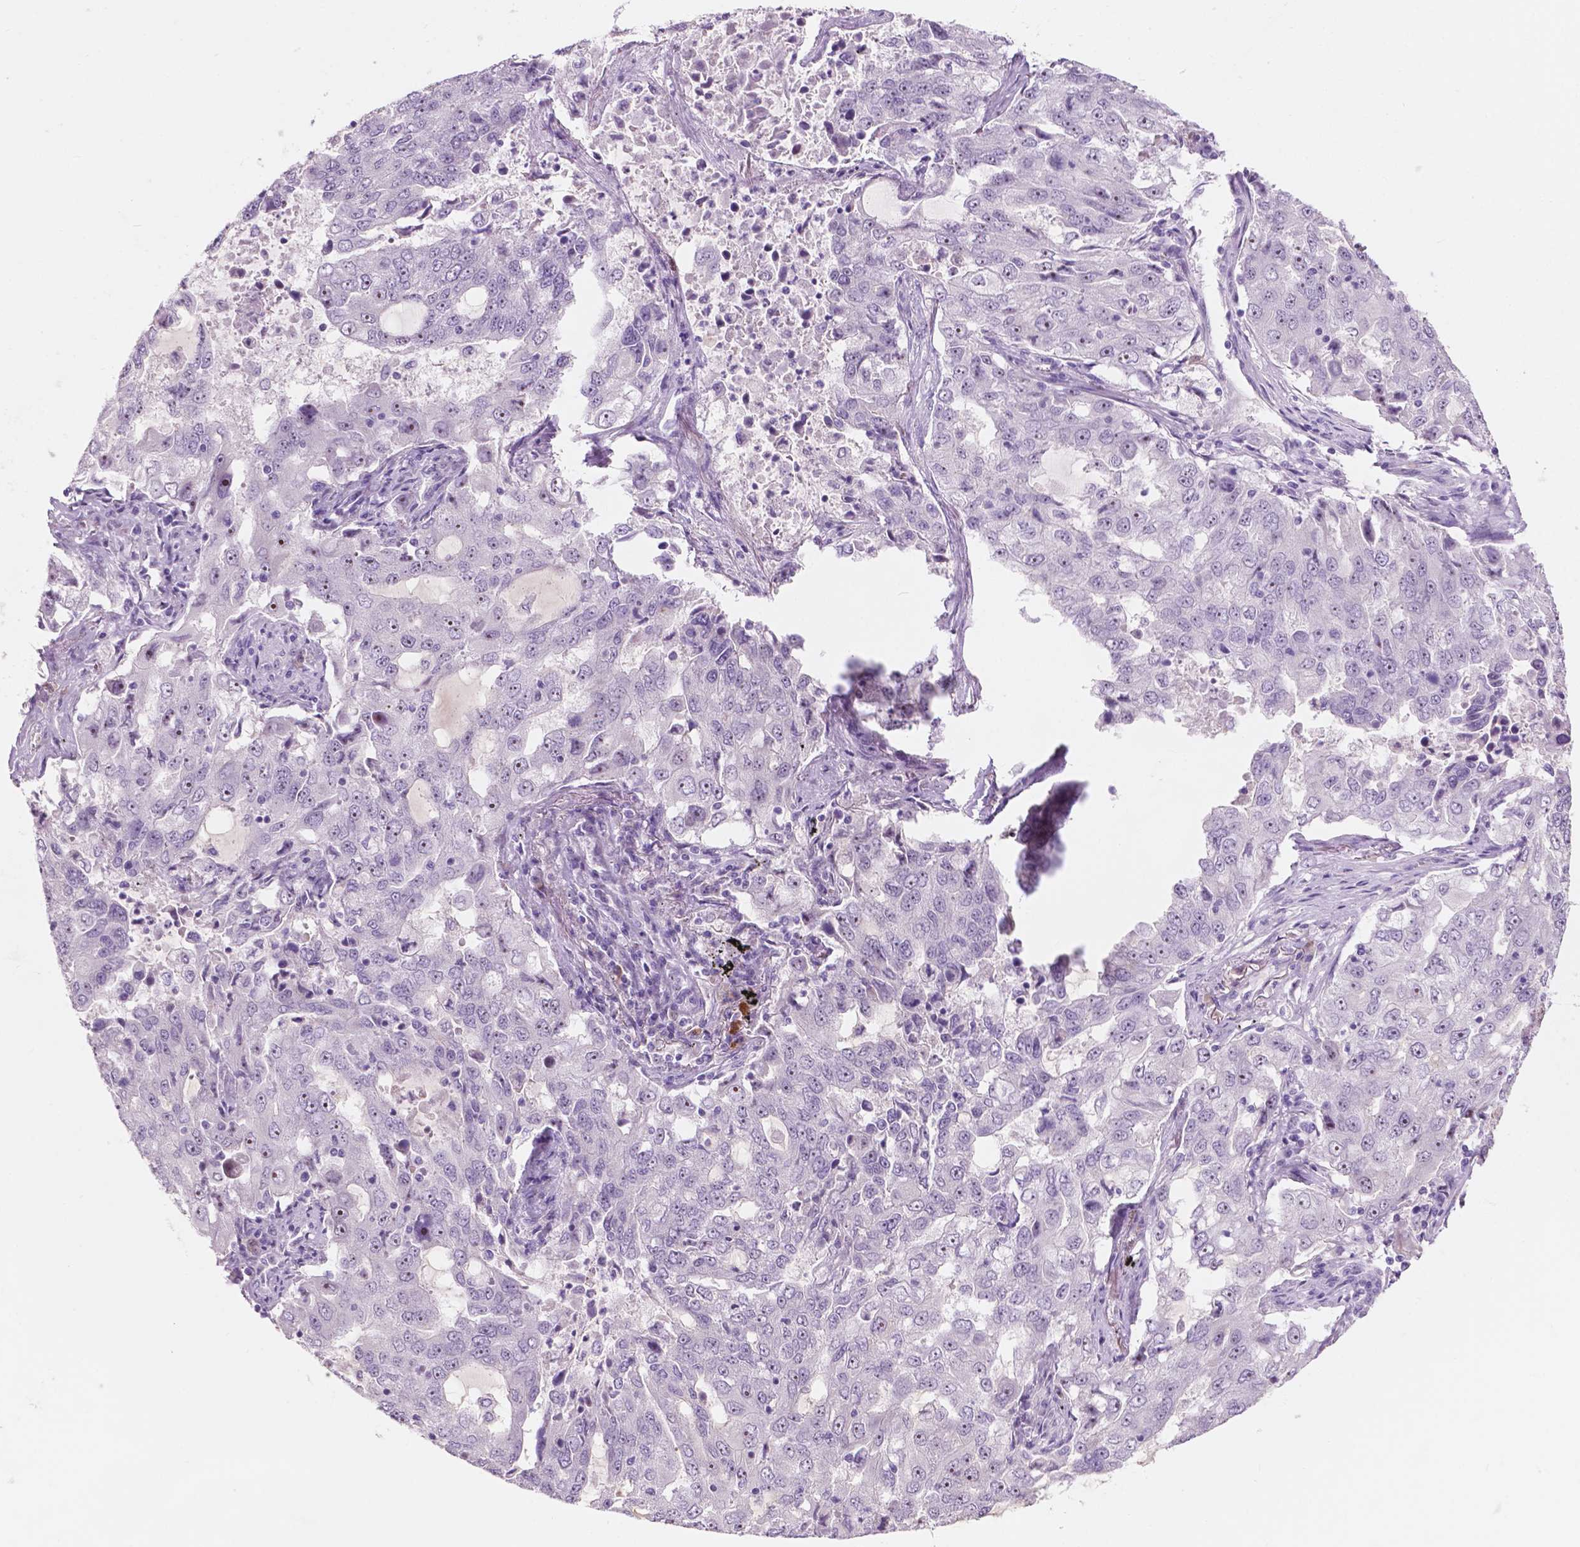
{"staining": {"intensity": "weak", "quantity": "<25%", "location": "nuclear"}, "tissue": "lung cancer", "cell_type": "Tumor cells", "image_type": "cancer", "snomed": [{"axis": "morphology", "description": "Adenocarcinoma, NOS"}, {"axis": "topography", "description": "Lung"}], "caption": "High magnification brightfield microscopy of lung cancer stained with DAB (3,3'-diaminobenzidine) (brown) and counterstained with hematoxylin (blue): tumor cells show no significant staining.", "gene": "ZNF853", "patient": {"sex": "female", "age": 61}}